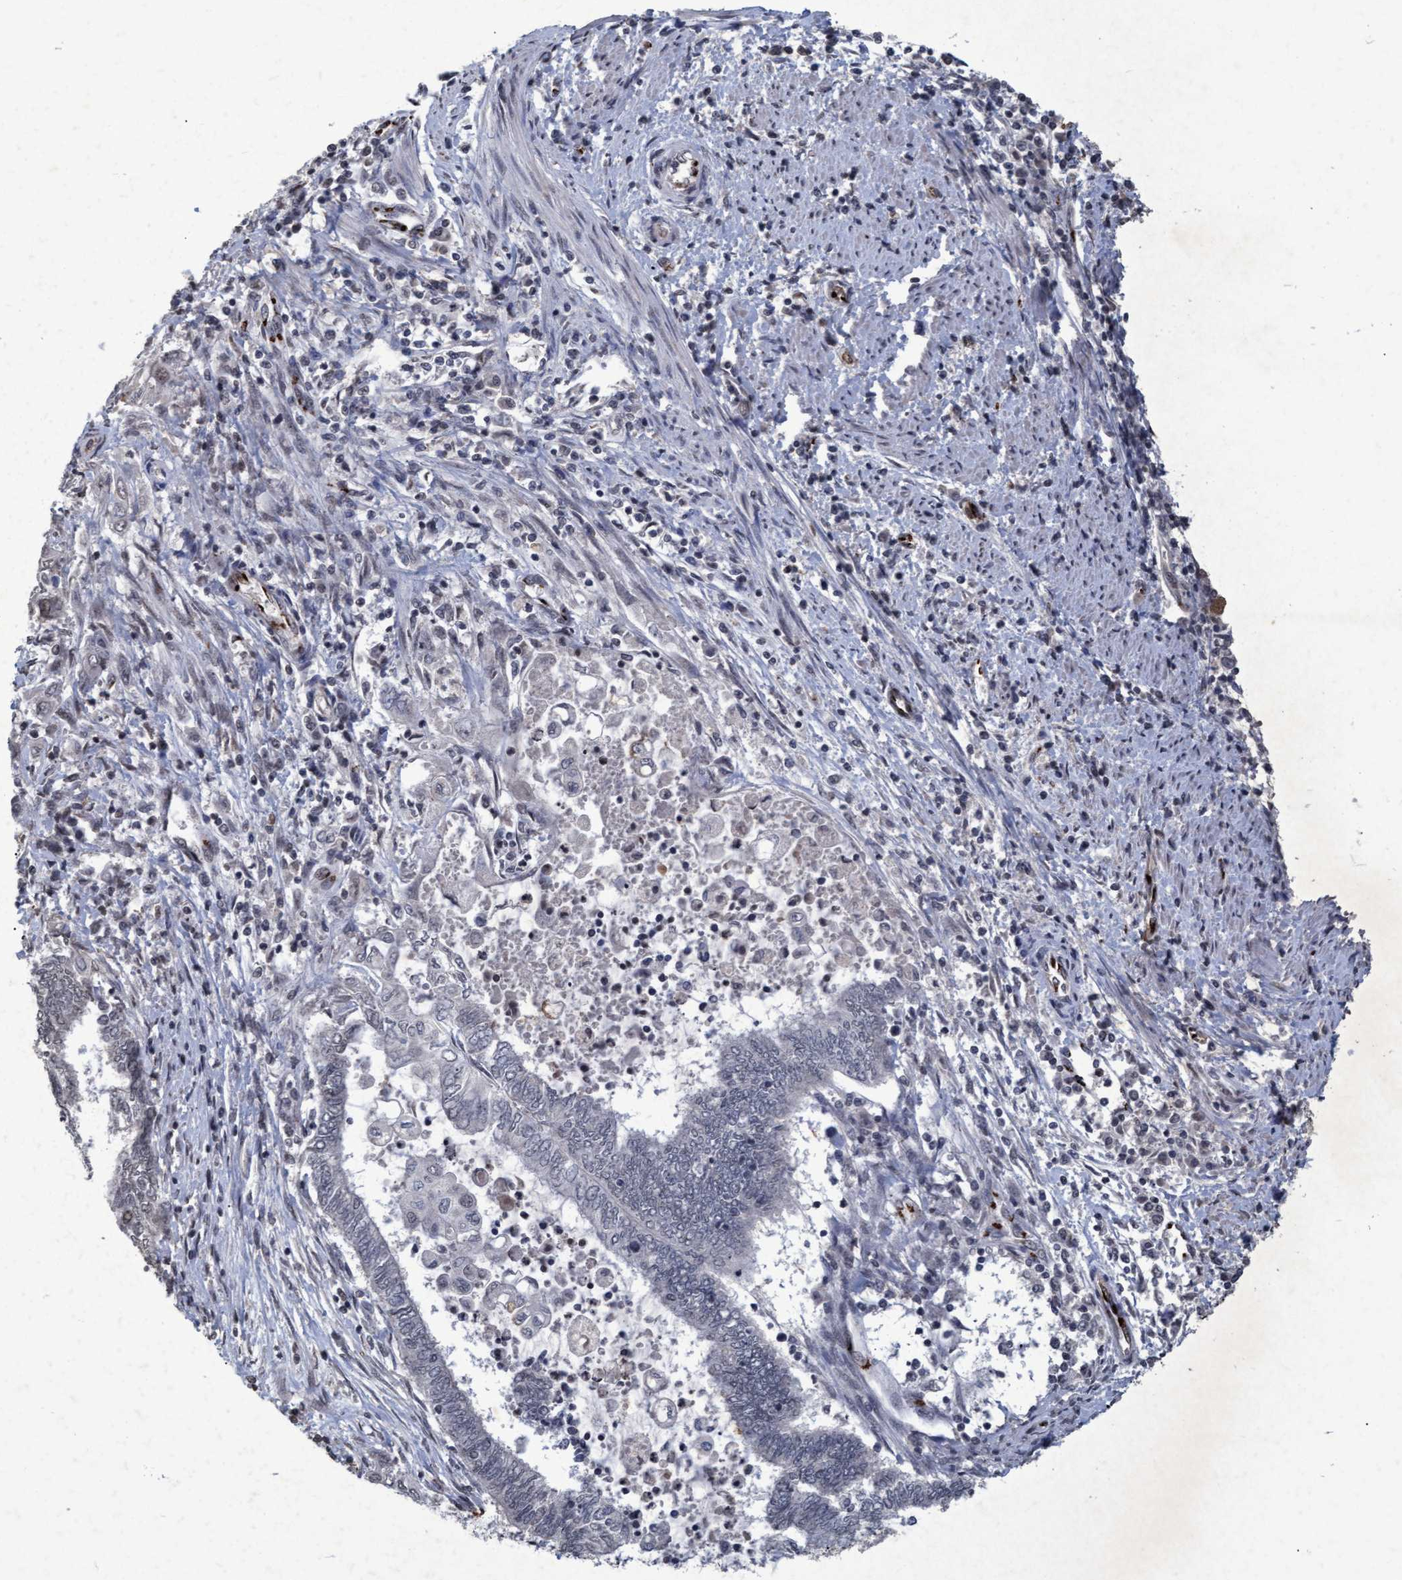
{"staining": {"intensity": "negative", "quantity": "none", "location": "none"}, "tissue": "endometrial cancer", "cell_type": "Tumor cells", "image_type": "cancer", "snomed": [{"axis": "morphology", "description": "Adenocarcinoma, NOS"}, {"axis": "topography", "description": "Uterus"}, {"axis": "topography", "description": "Endometrium"}], "caption": "The photomicrograph reveals no staining of tumor cells in endometrial cancer (adenocarcinoma).", "gene": "GALC", "patient": {"sex": "female", "age": 70}}